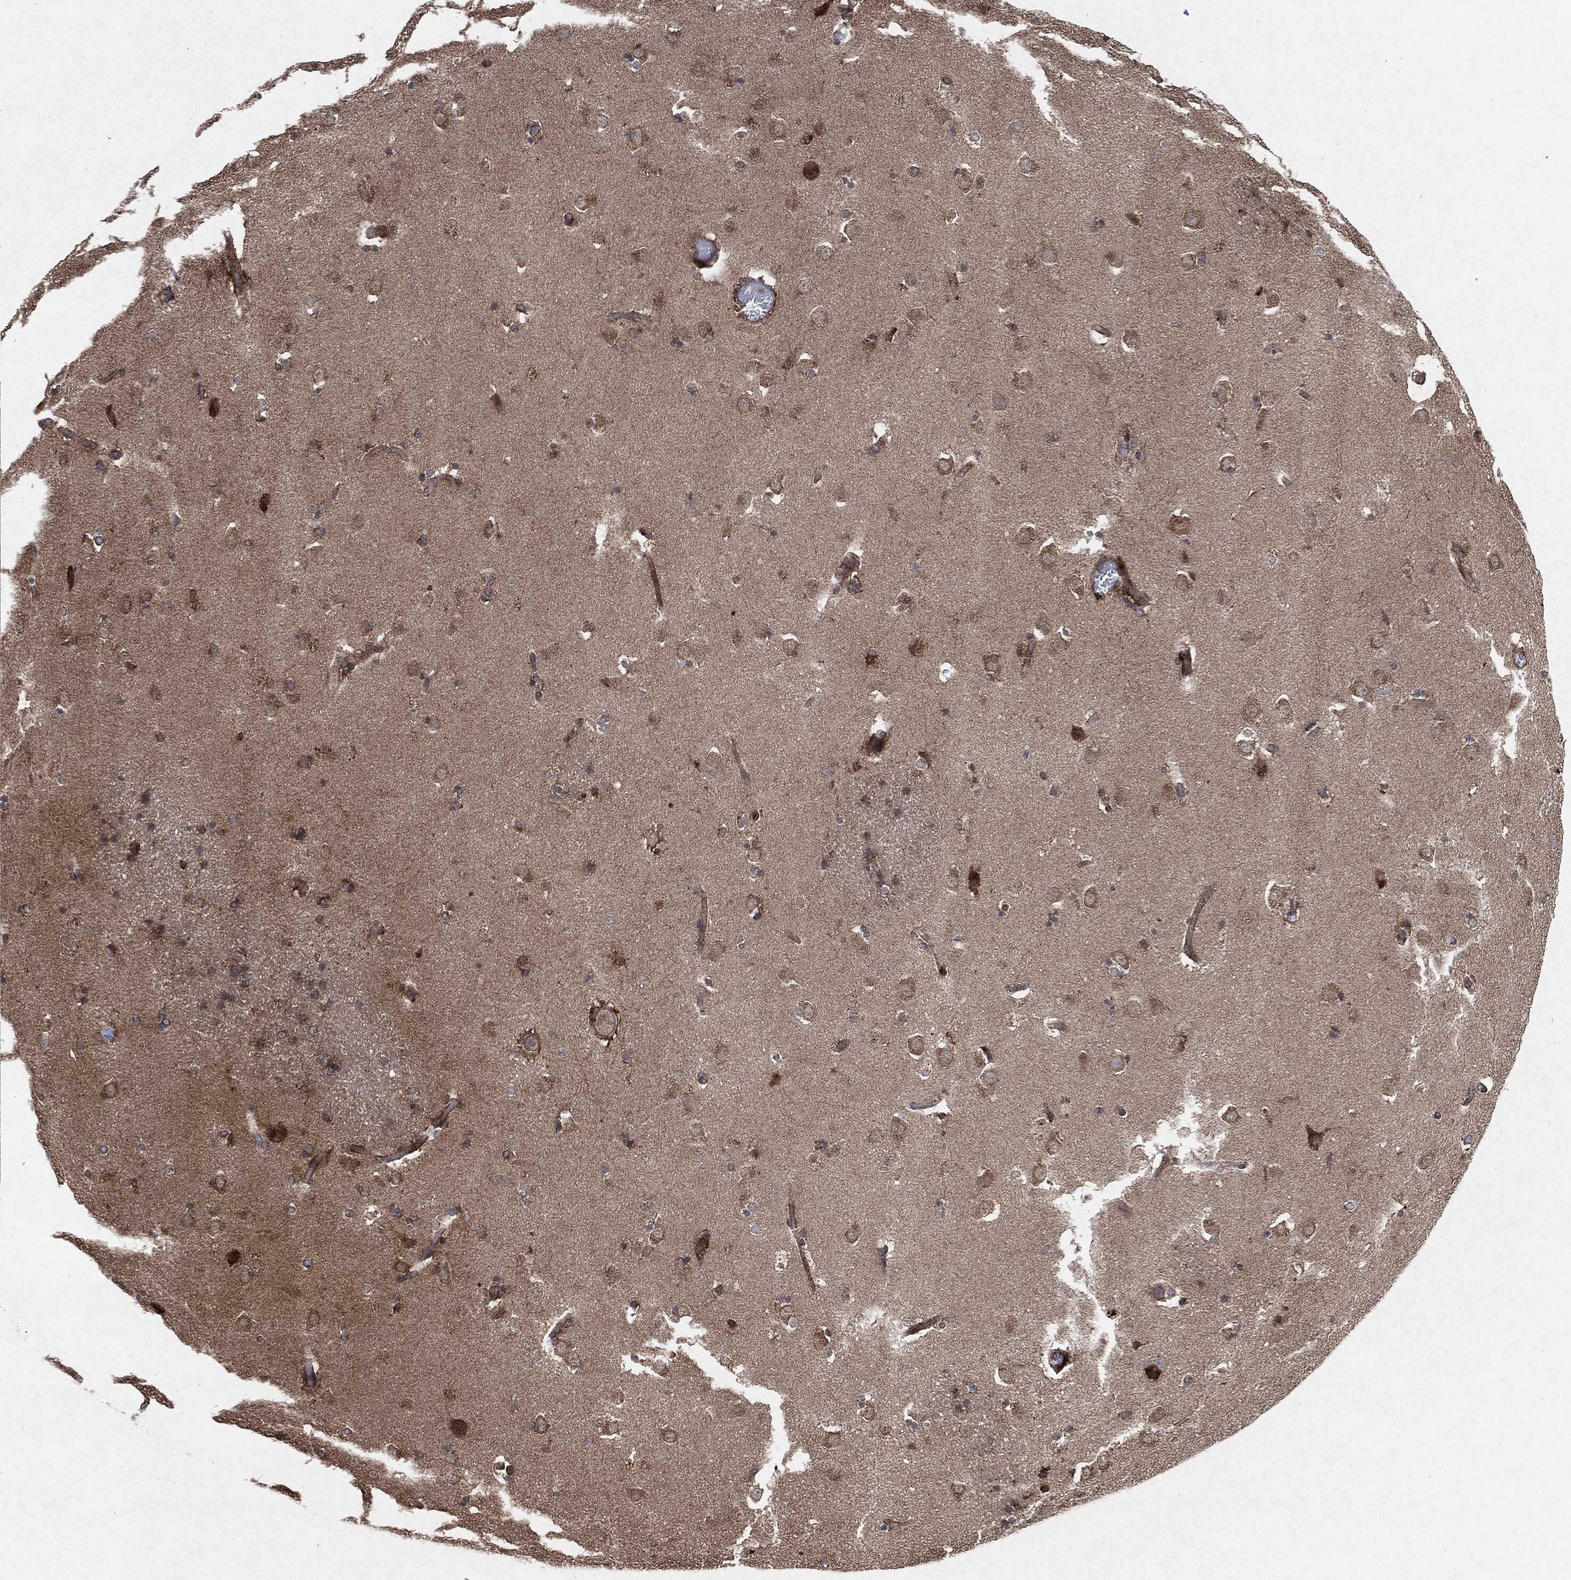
{"staining": {"intensity": "negative", "quantity": "none", "location": "none"}, "tissue": "caudate", "cell_type": "Glial cells", "image_type": "normal", "snomed": [{"axis": "morphology", "description": "Normal tissue, NOS"}, {"axis": "topography", "description": "Lateral ventricle wall"}], "caption": "This is an immunohistochemistry image of unremarkable human caudate. There is no positivity in glial cells.", "gene": "RAF1", "patient": {"sex": "male", "age": 51}}